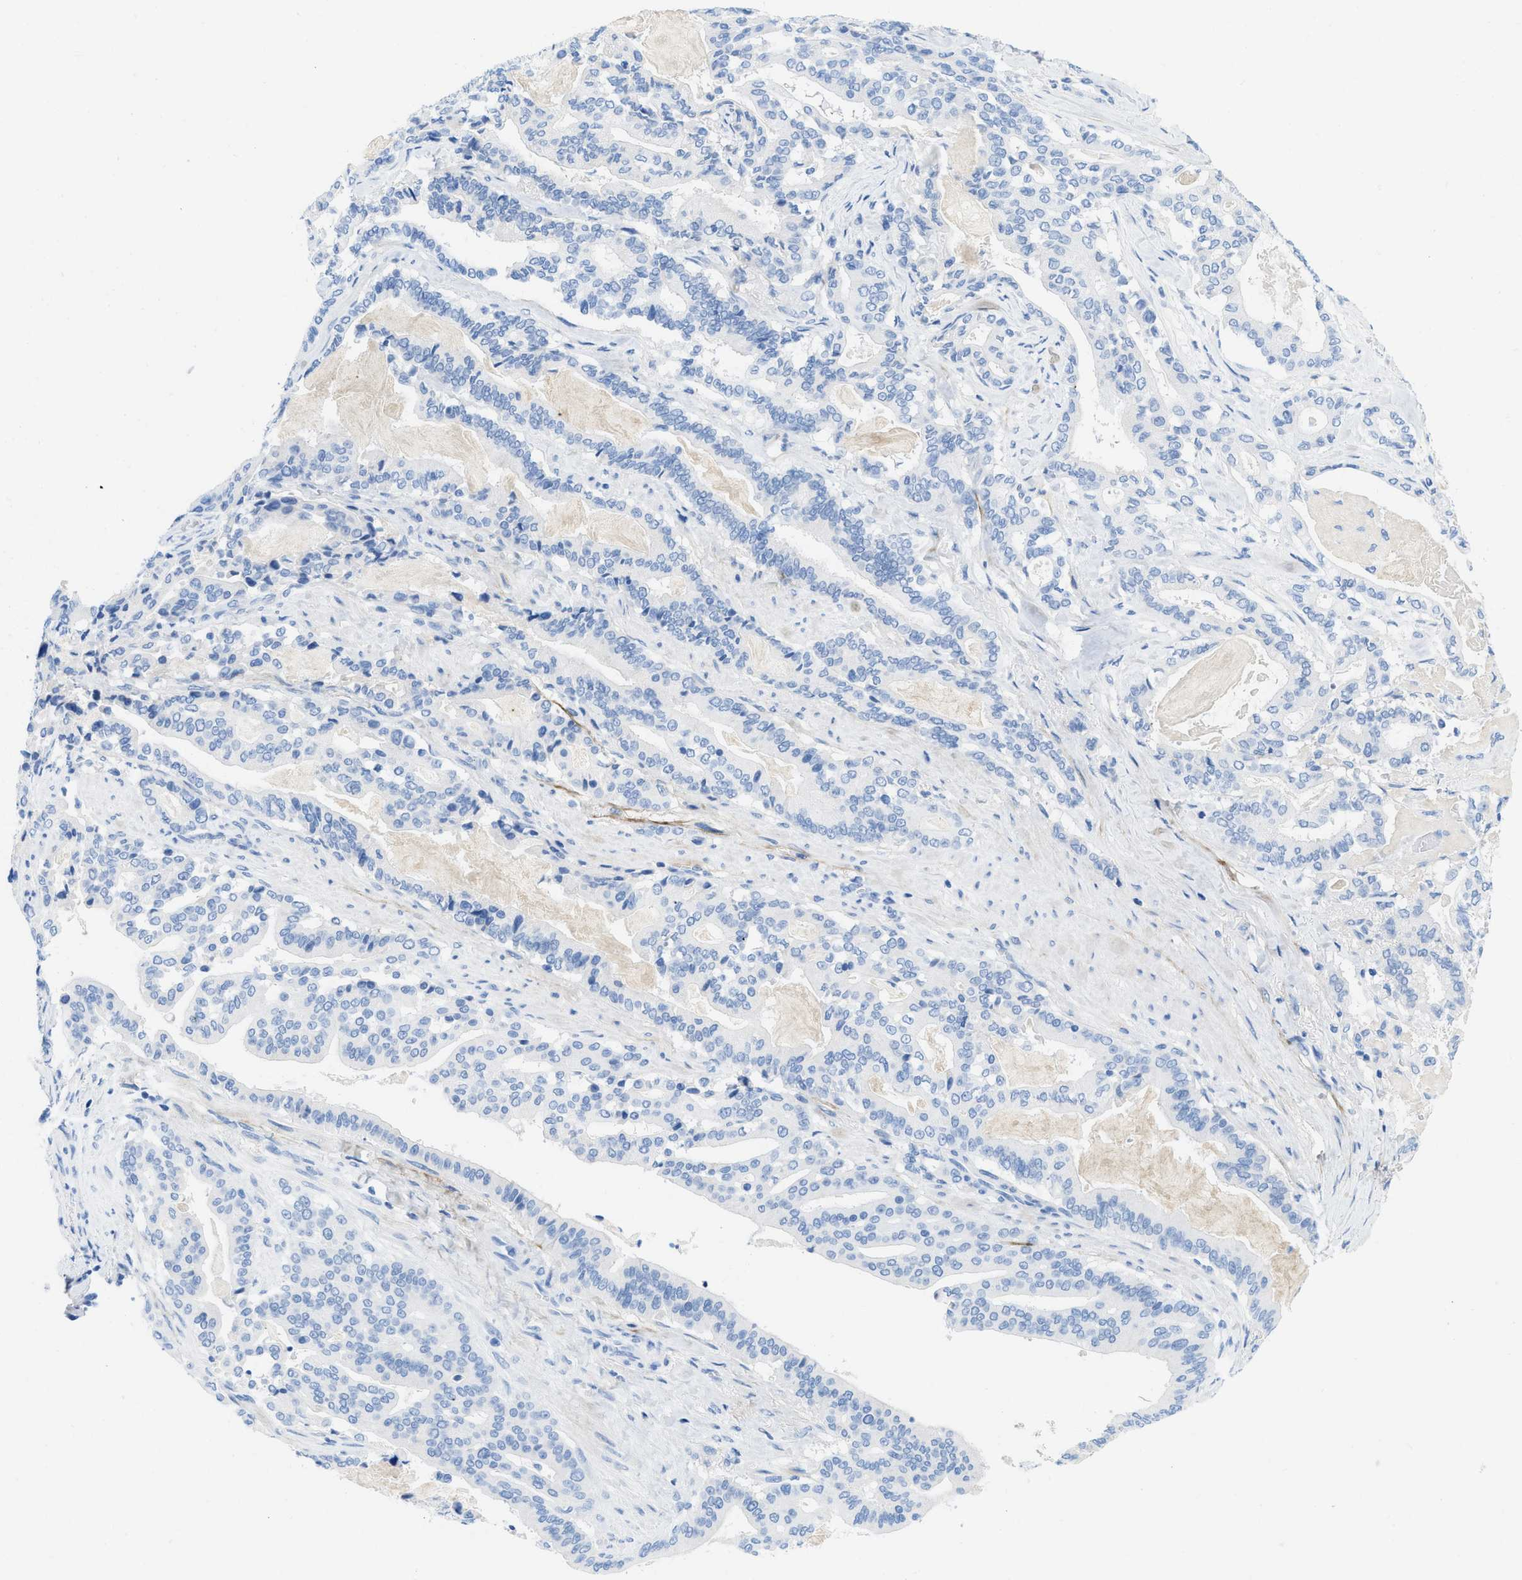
{"staining": {"intensity": "negative", "quantity": "none", "location": "none"}, "tissue": "pancreatic cancer", "cell_type": "Tumor cells", "image_type": "cancer", "snomed": [{"axis": "morphology", "description": "Adenocarcinoma, NOS"}, {"axis": "topography", "description": "Pancreas"}], "caption": "IHC photomicrograph of neoplastic tissue: pancreatic cancer stained with DAB reveals no significant protein staining in tumor cells.", "gene": "COL3A1", "patient": {"sex": "male", "age": 63}}